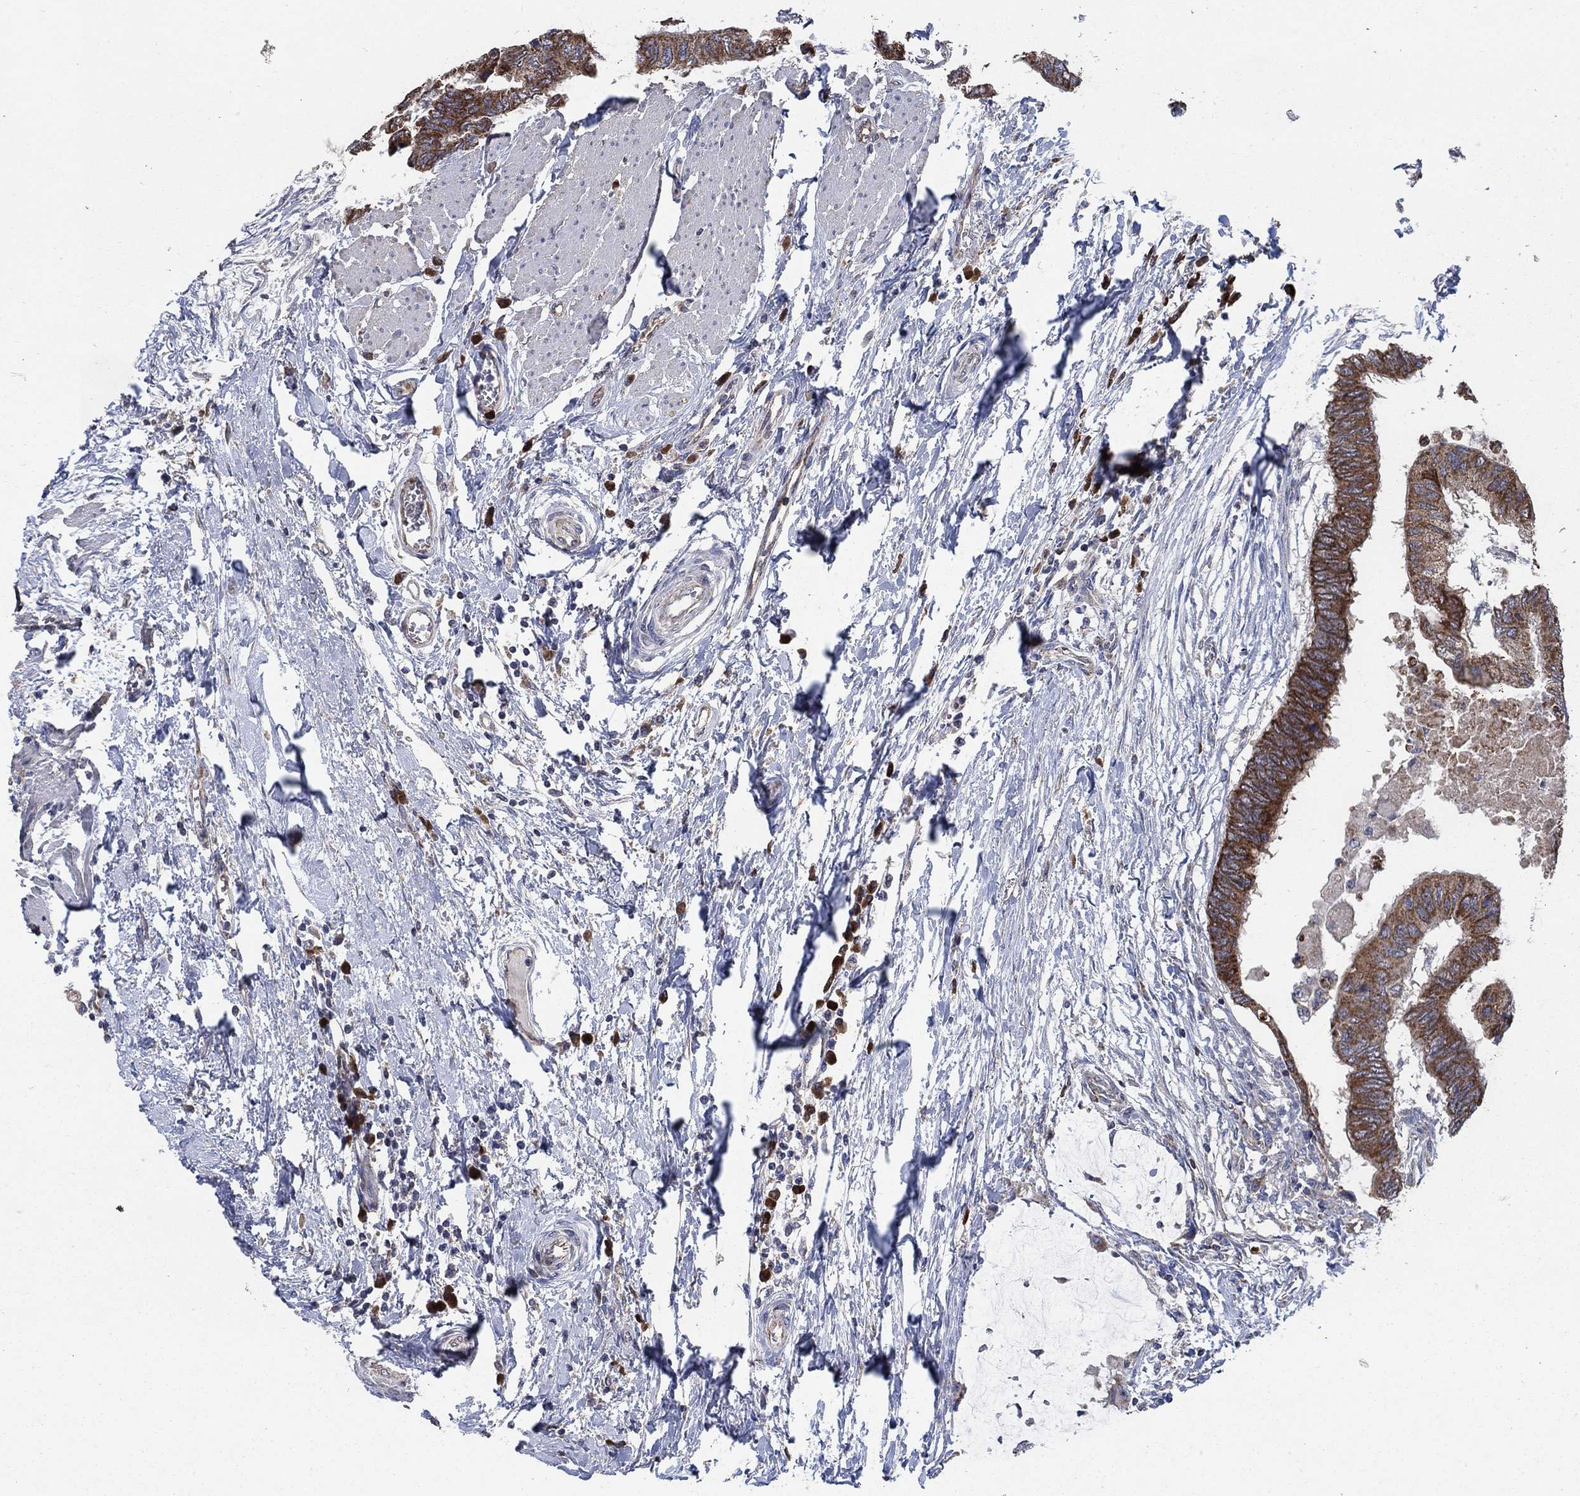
{"staining": {"intensity": "strong", "quantity": ">75%", "location": "cytoplasmic/membranous"}, "tissue": "colorectal cancer", "cell_type": "Tumor cells", "image_type": "cancer", "snomed": [{"axis": "morphology", "description": "Normal tissue, NOS"}, {"axis": "morphology", "description": "Adenocarcinoma, NOS"}, {"axis": "topography", "description": "Rectum"}, {"axis": "topography", "description": "Peripheral nerve tissue"}], "caption": "Protein expression by IHC reveals strong cytoplasmic/membranous positivity in approximately >75% of tumor cells in colorectal cancer.", "gene": "HID1", "patient": {"sex": "male", "age": 92}}